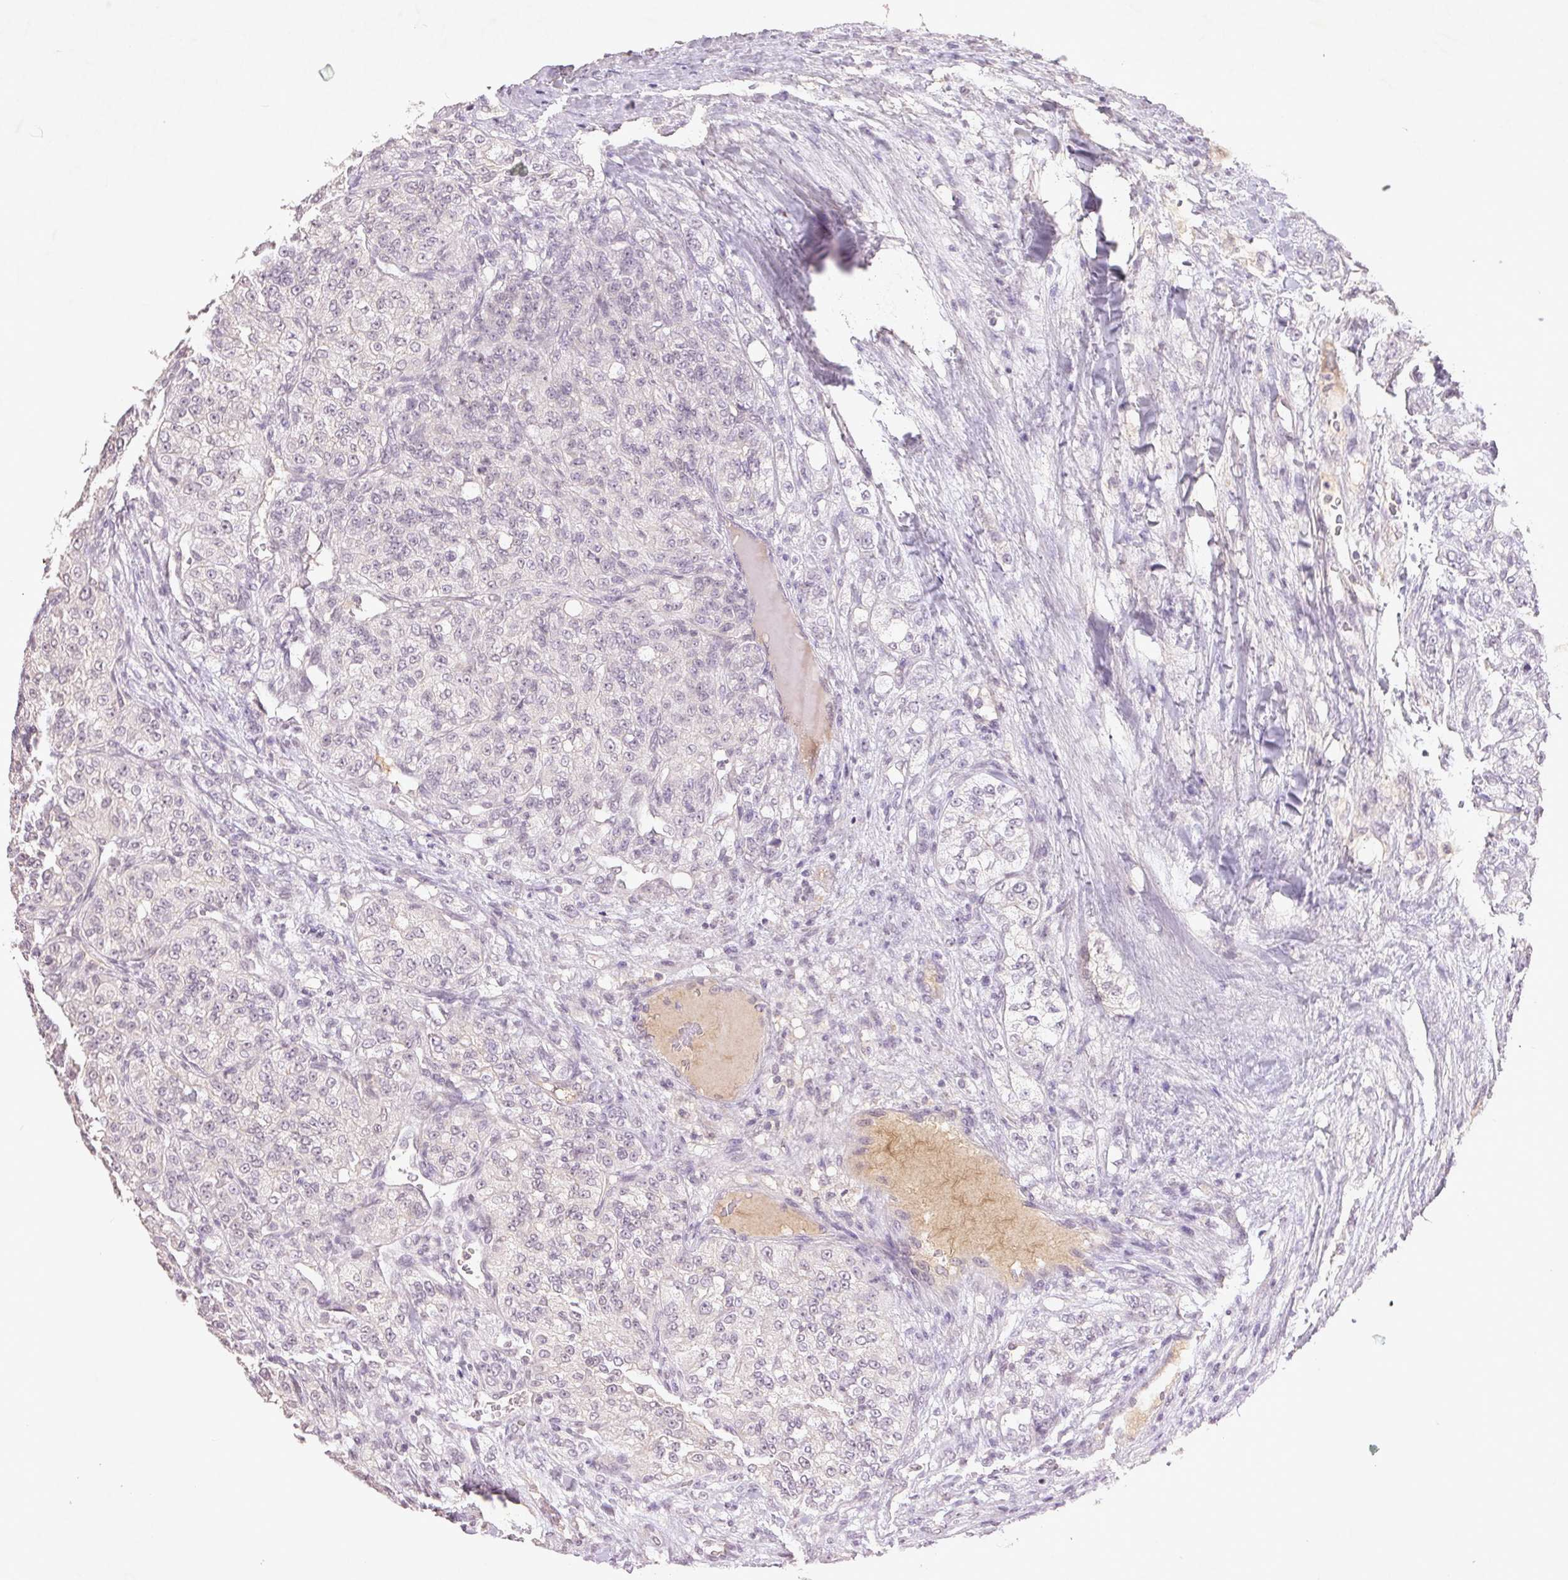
{"staining": {"intensity": "negative", "quantity": "none", "location": "none"}, "tissue": "renal cancer", "cell_type": "Tumor cells", "image_type": "cancer", "snomed": [{"axis": "morphology", "description": "Adenocarcinoma, NOS"}, {"axis": "topography", "description": "Kidney"}], "caption": "An IHC photomicrograph of adenocarcinoma (renal) is shown. There is no staining in tumor cells of adenocarcinoma (renal). Nuclei are stained in blue.", "gene": "FAM168B", "patient": {"sex": "female", "age": 63}}